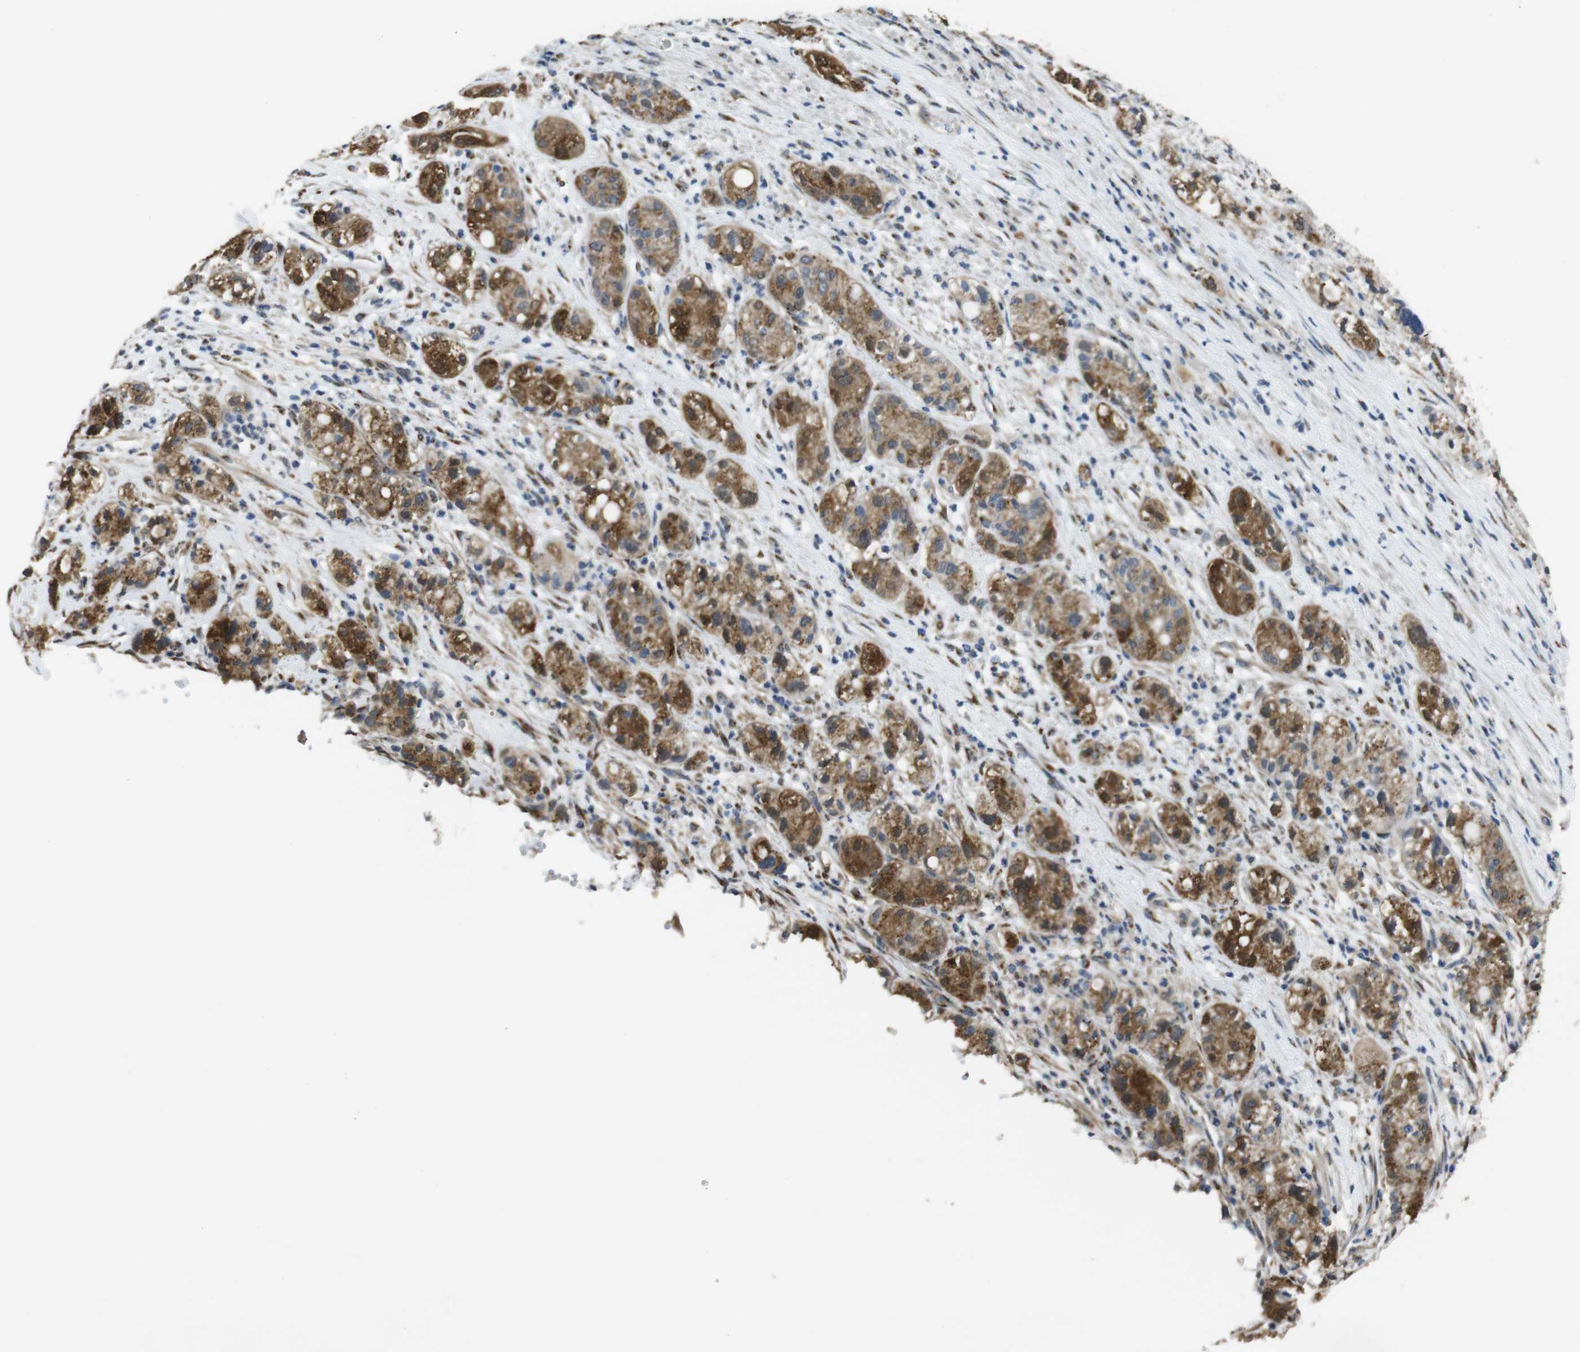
{"staining": {"intensity": "strong", "quantity": ">75%", "location": "cytoplasmic/membranous"}, "tissue": "pancreatic cancer", "cell_type": "Tumor cells", "image_type": "cancer", "snomed": [{"axis": "morphology", "description": "Adenocarcinoma, NOS"}, {"axis": "topography", "description": "Pancreas"}], "caption": "Adenocarcinoma (pancreatic) was stained to show a protein in brown. There is high levels of strong cytoplasmic/membranous expression in approximately >75% of tumor cells.", "gene": "RAB6A", "patient": {"sex": "female", "age": 78}}